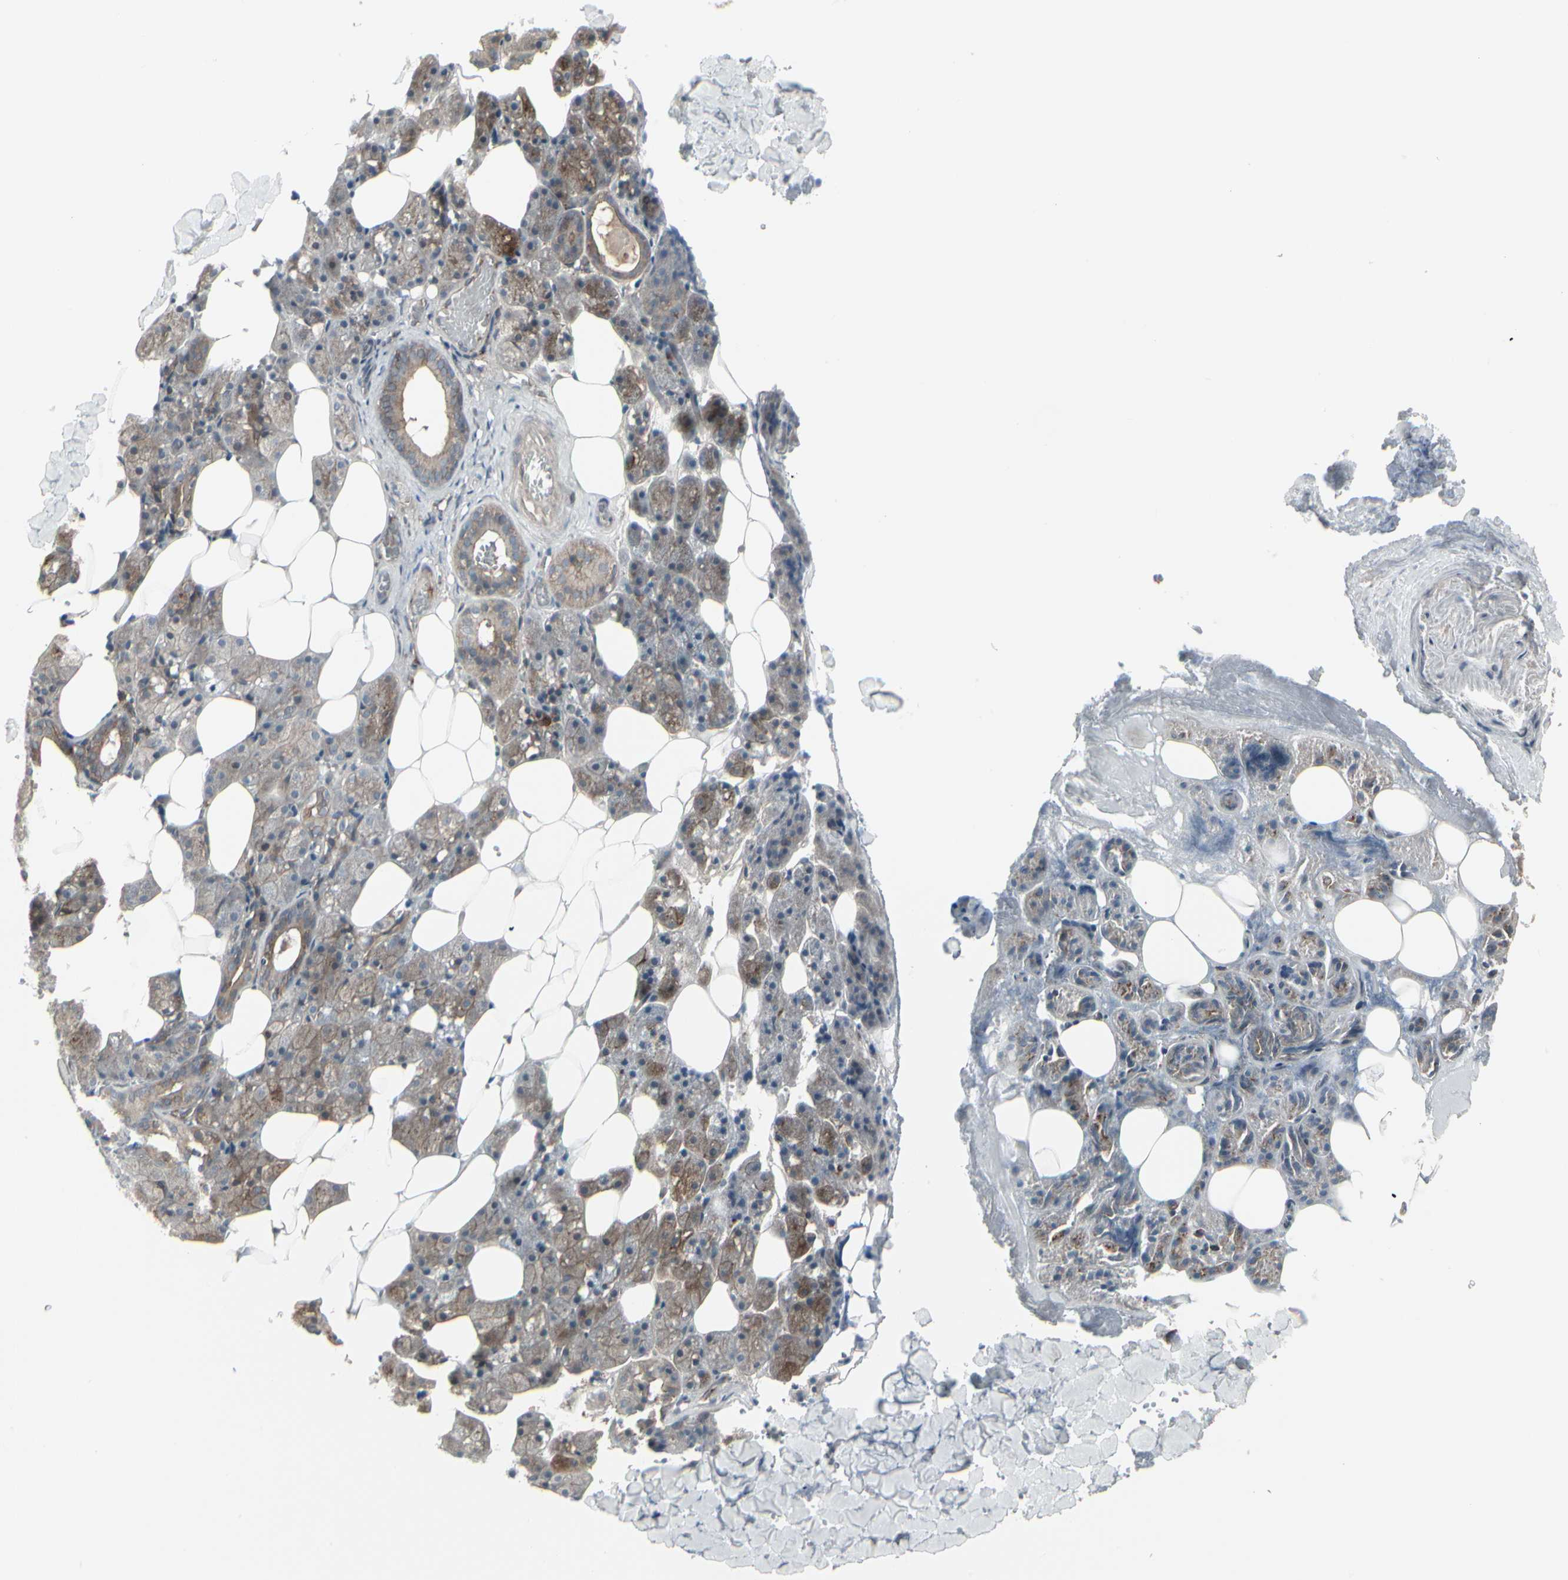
{"staining": {"intensity": "moderate", "quantity": ">75%", "location": "cytoplasmic/membranous"}, "tissue": "salivary gland", "cell_type": "Glandular cells", "image_type": "normal", "snomed": [{"axis": "morphology", "description": "Normal tissue, NOS"}, {"axis": "topography", "description": "Salivary gland"}], "caption": "Protein positivity by immunohistochemistry demonstrates moderate cytoplasmic/membranous expression in approximately >75% of glandular cells in normal salivary gland.", "gene": "EPS15", "patient": {"sex": "female", "age": 55}}